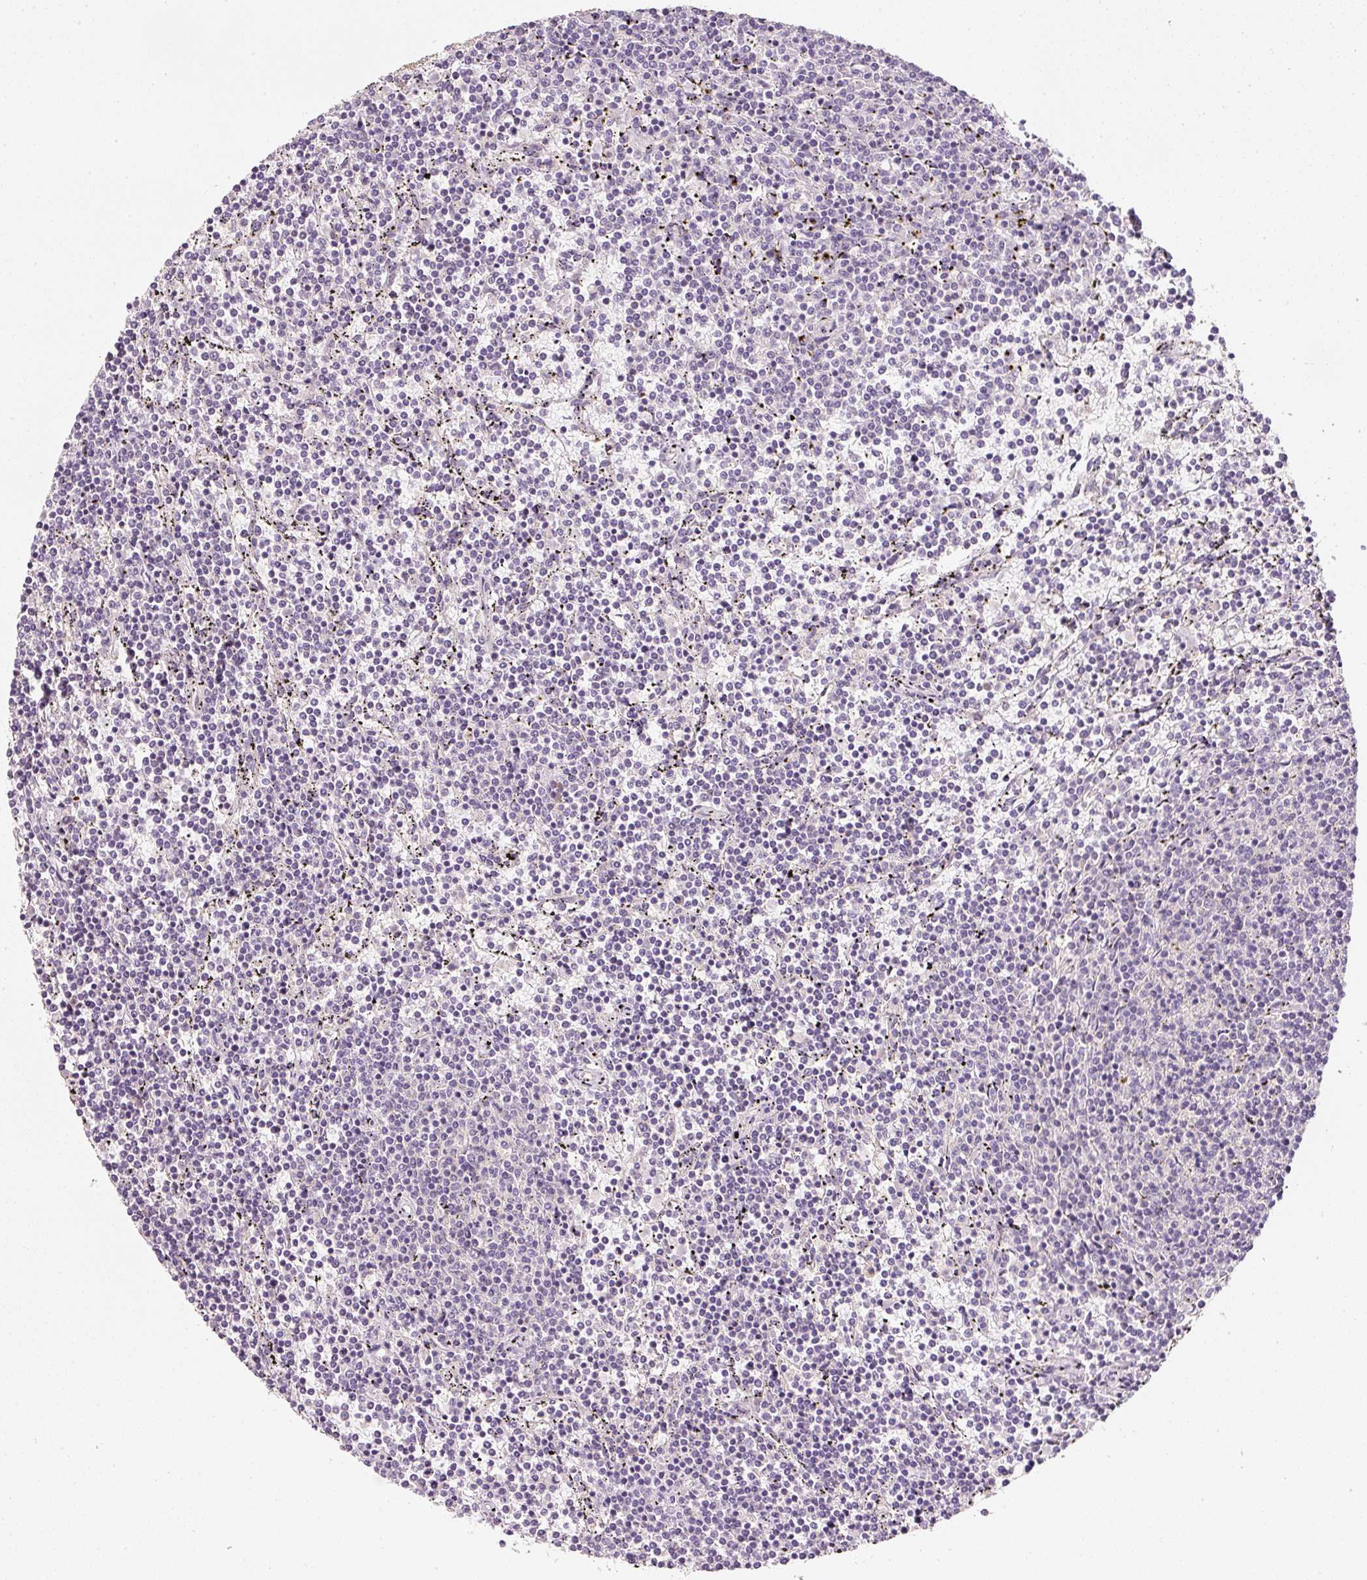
{"staining": {"intensity": "negative", "quantity": "none", "location": "none"}, "tissue": "lymphoma", "cell_type": "Tumor cells", "image_type": "cancer", "snomed": [{"axis": "morphology", "description": "Malignant lymphoma, non-Hodgkin's type, Low grade"}, {"axis": "topography", "description": "Spleen"}], "caption": "Immunohistochemistry (IHC) of malignant lymphoma, non-Hodgkin's type (low-grade) displays no expression in tumor cells.", "gene": "RNF167", "patient": {"sex": "female", "age": 50}}